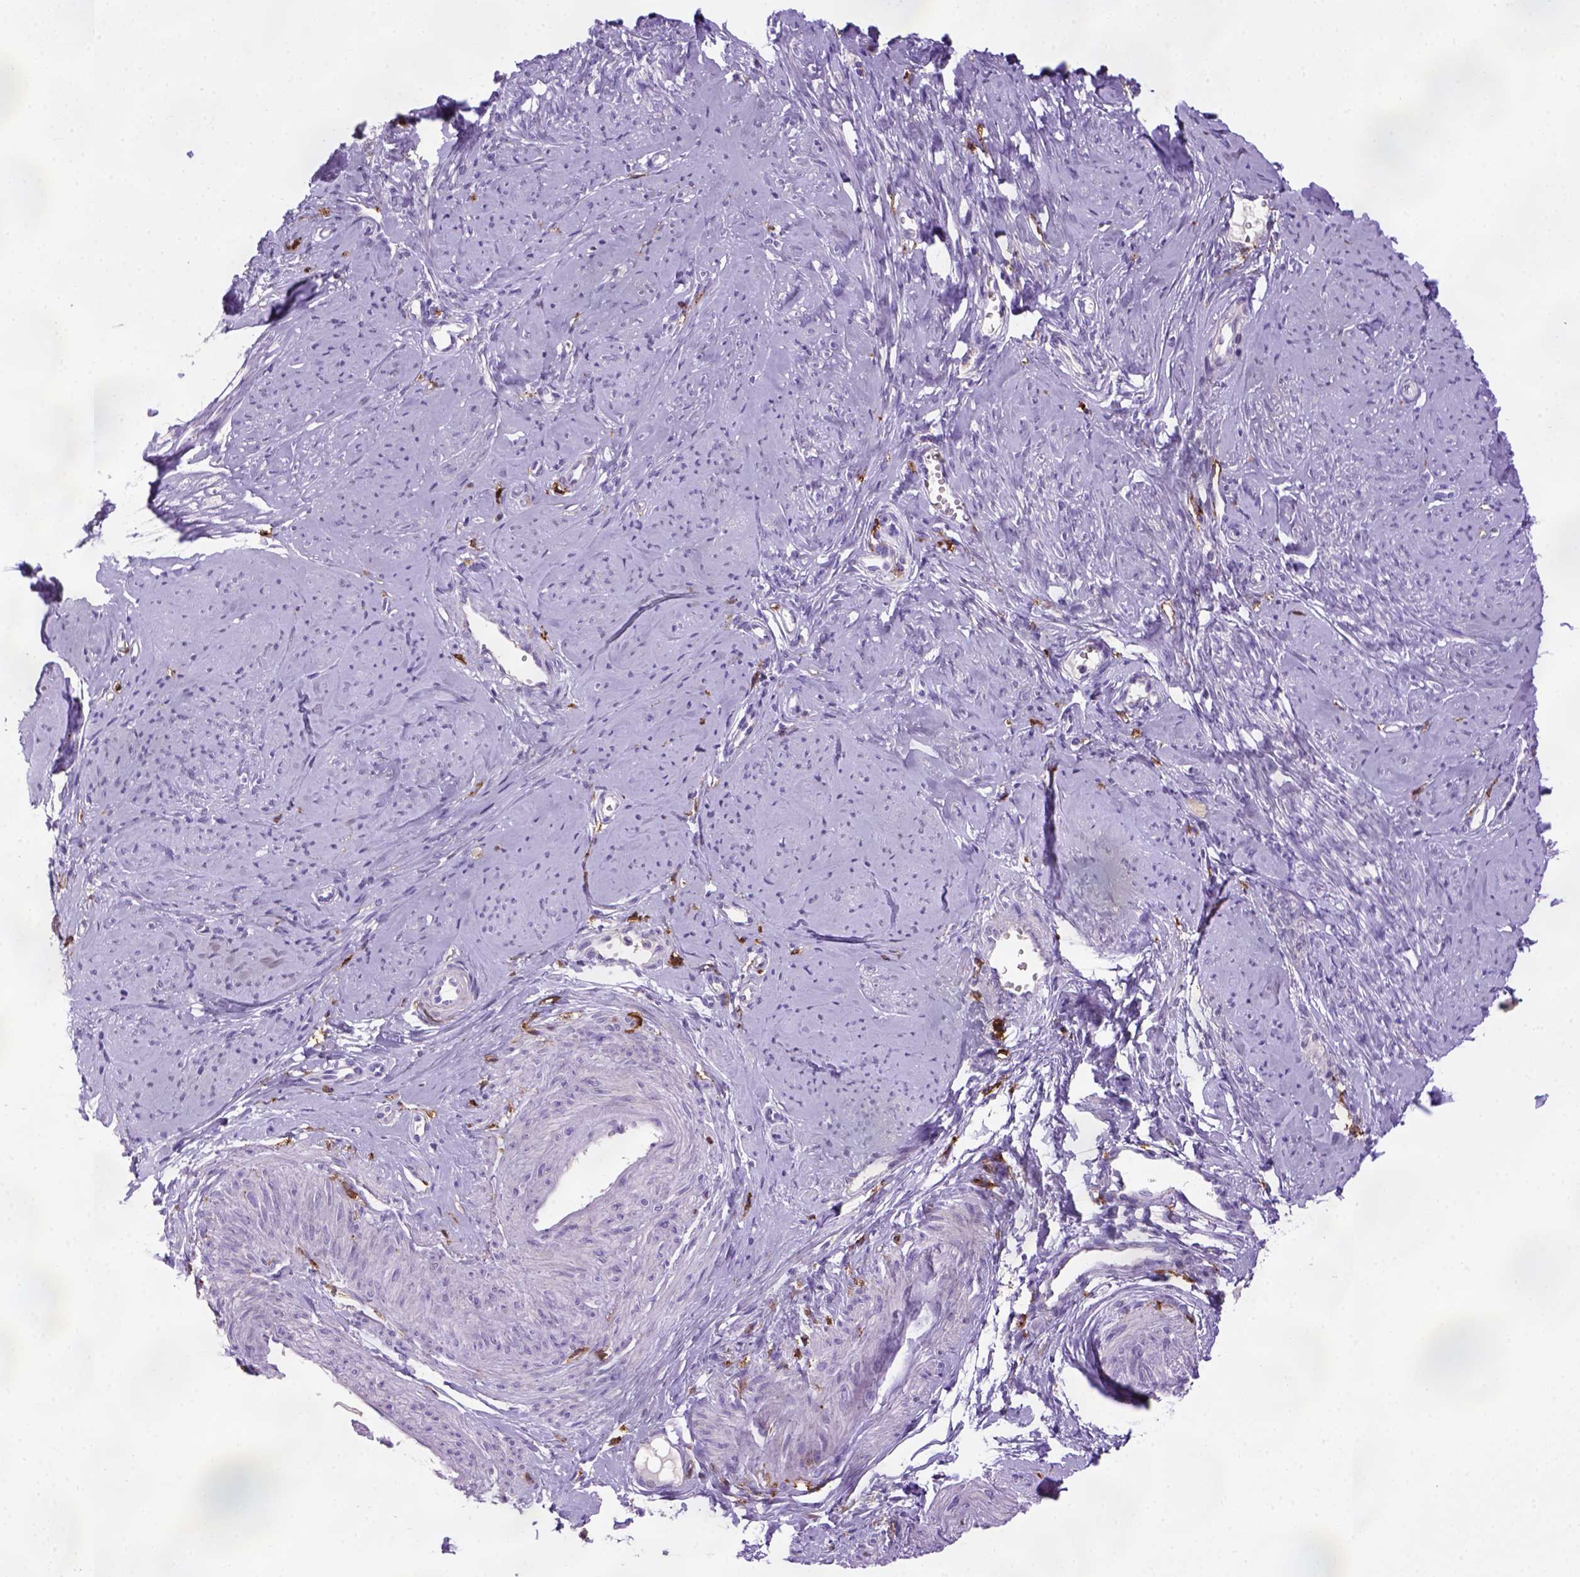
{"staining": {"intensity": "negative", "quantity": "none", "location": "none"}, "tissue": "smooth muscle", "cell_type": "Smooth muscle cells", "image_type": "normal", "snomed": [{"axis": "morphology", "description": "Normal tissue, NOS"}, {"axis": "topography", "description": "Smooth muscle"}], "caption": "Immunohistochemical staining of unremarkable human smooth muscle shows no significant positivity in smooth muscle cells. (DAB immunohistochemistry (IHC) visualized using brightfield microscopy, high magnification).", "gene": "CD14", "patient": {"sex": "female", "age": 48}}